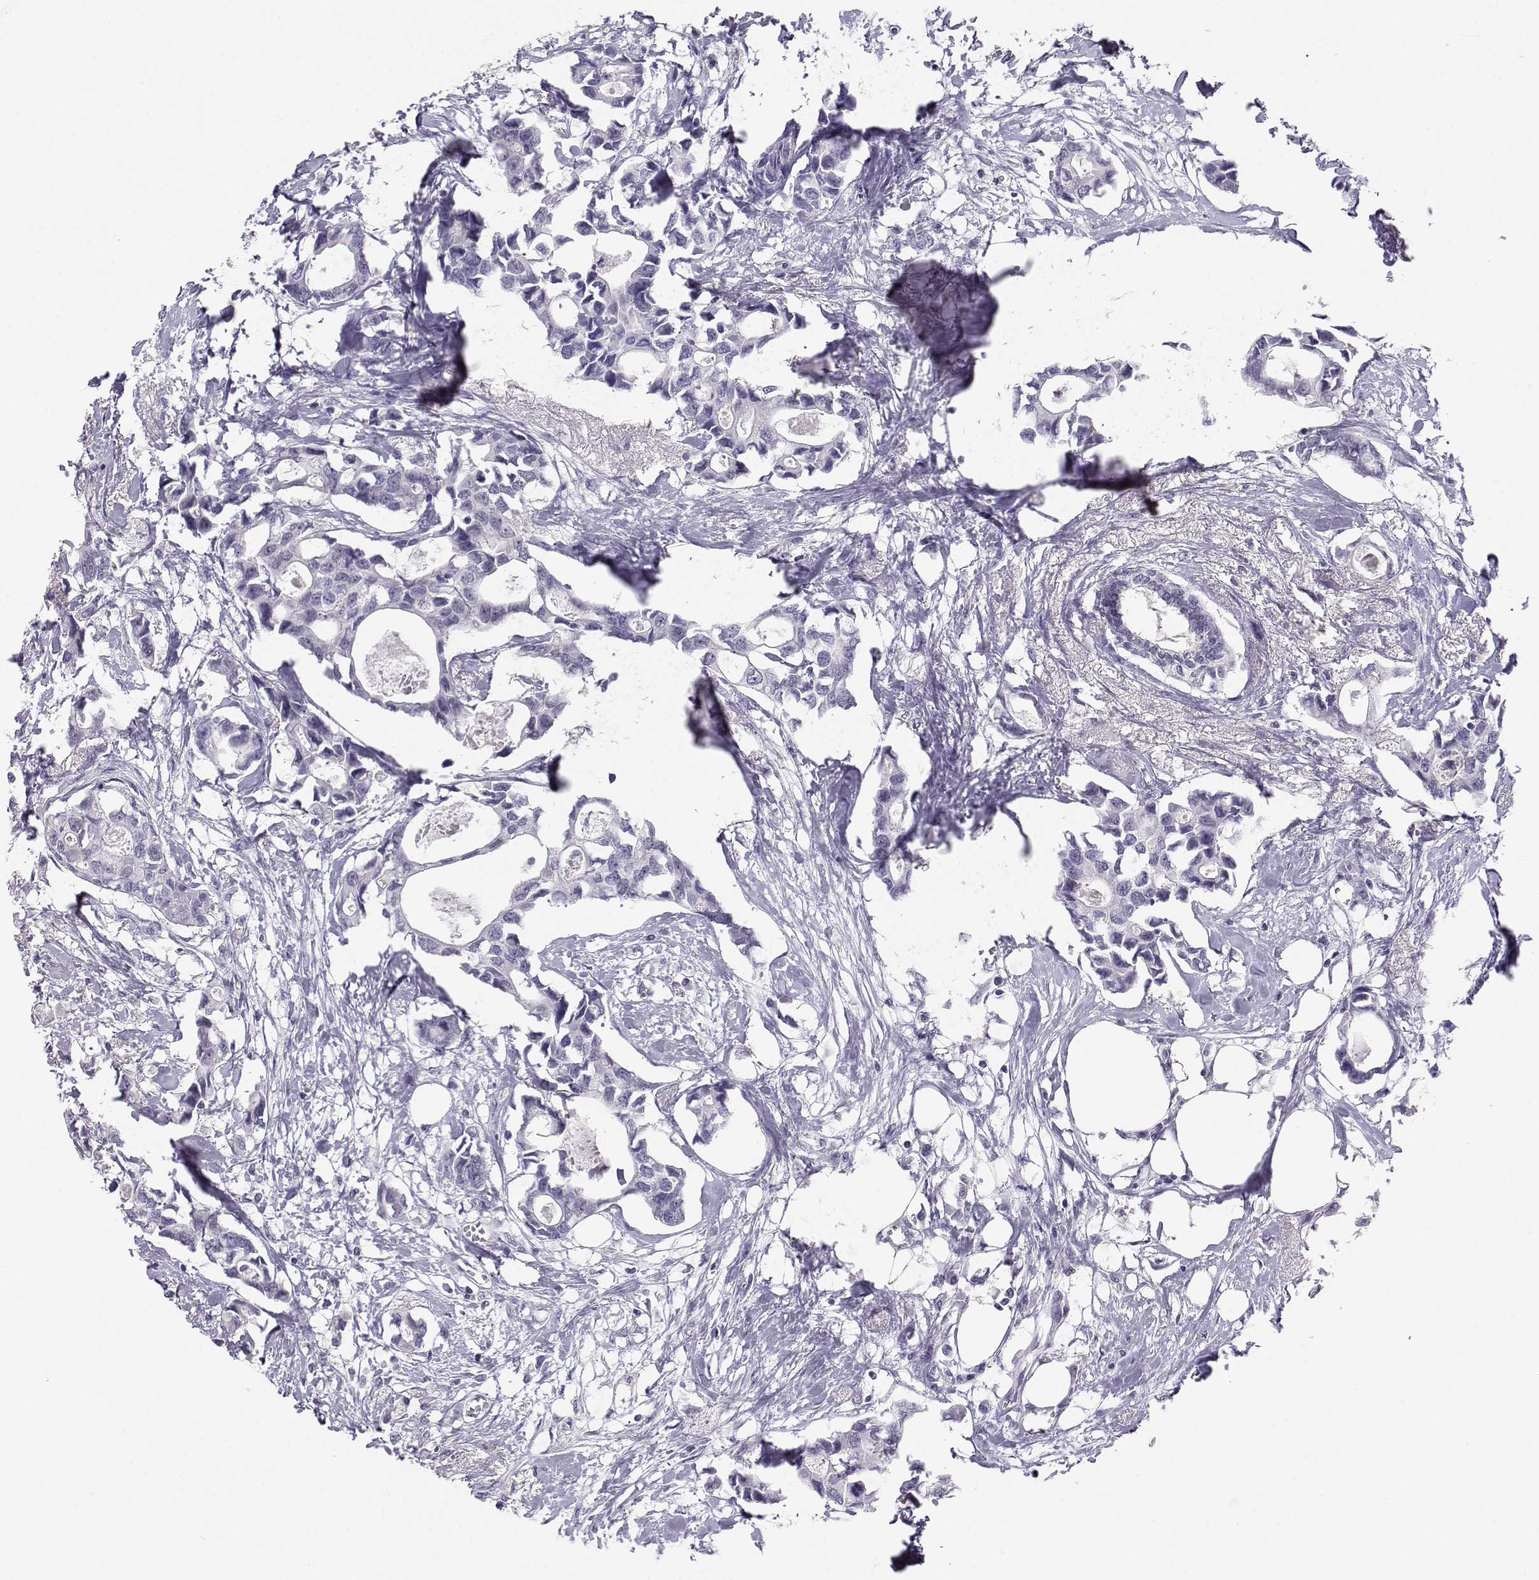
{"staining": {"intensity": "negative", "quantity": "none", "location": "none"}, "tissue": "breast cancer", "cell_type": "Tumor cells", "image_type": "cancer", "snomed": [{"axis": "morphology", "description": "Duct carcinoma"}, {"axis": "topography", "description": "Breast"}], "caption": "Immunohistochemistry (IHC) image of neoplastic tissue: breast intraductal carcinoma stained with DAB demonstrates no significant protein expression in tumor cells. (DAB IHC with hematoxylin counter stain).", "gene": "MROH7", "patient": {"sex": "female", "age": 83}}